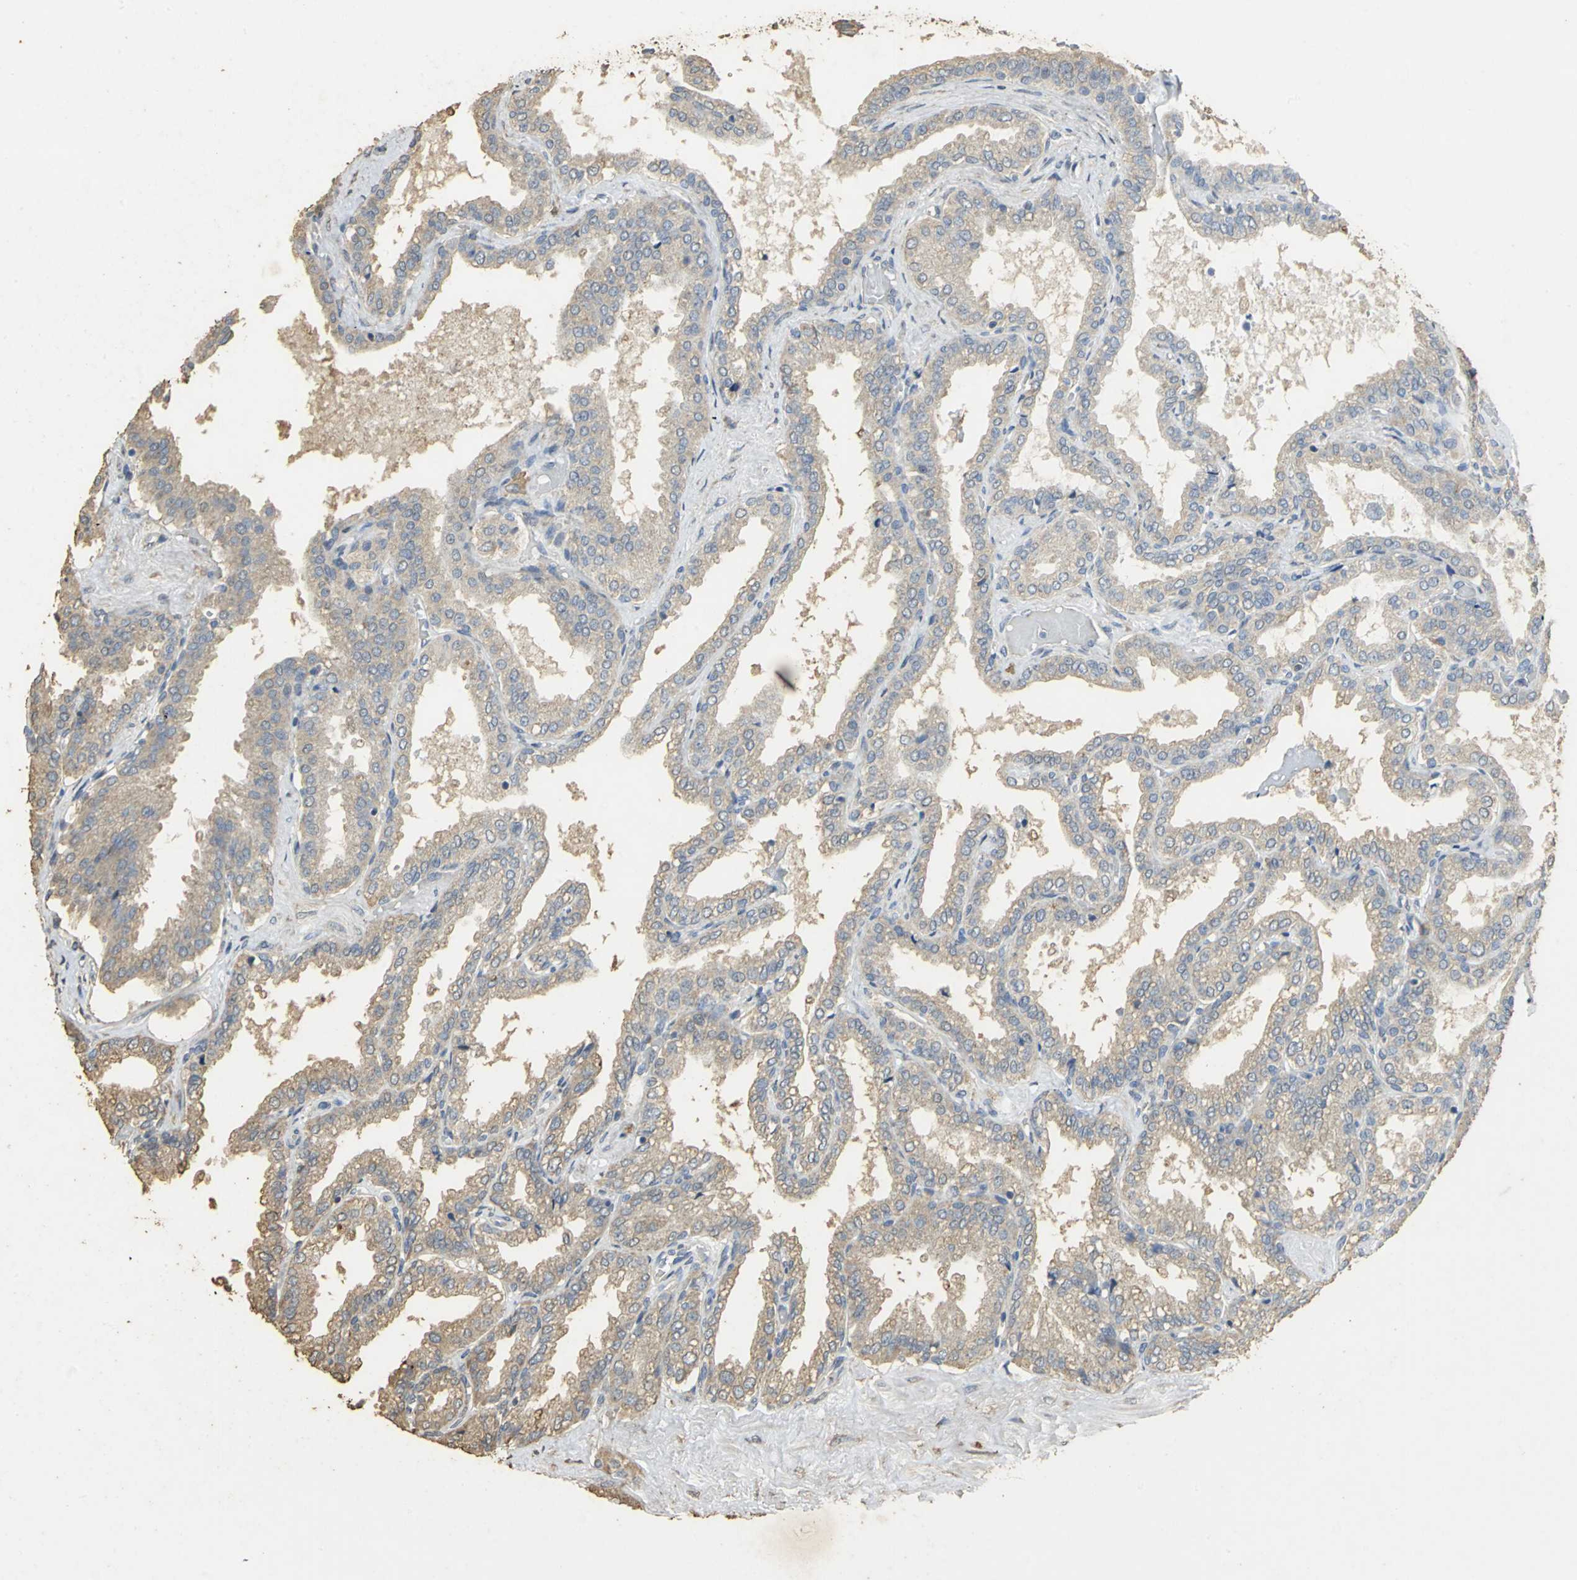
{"staining": {"intensity": "weak", "quantity": ">75%", "location": "cytoplasmic/membranous"}, "tissue": "seminal vesicle", "cell_type": "Glandular cells", "image_type": "normal", "snomed": [{"axis": "morphology", "description": "Normal tissue, NOS"}, {"axis": "topography", "description": "Seminal veicle"}], "caption": "Brown immunohistochemical staining in normal seminal vesicle shows weak cytoplasmic/membranous positivity in about >75% of glandular cells.", "gene": "ACSL4", "patient": {"sex": "male", "age": 46}}